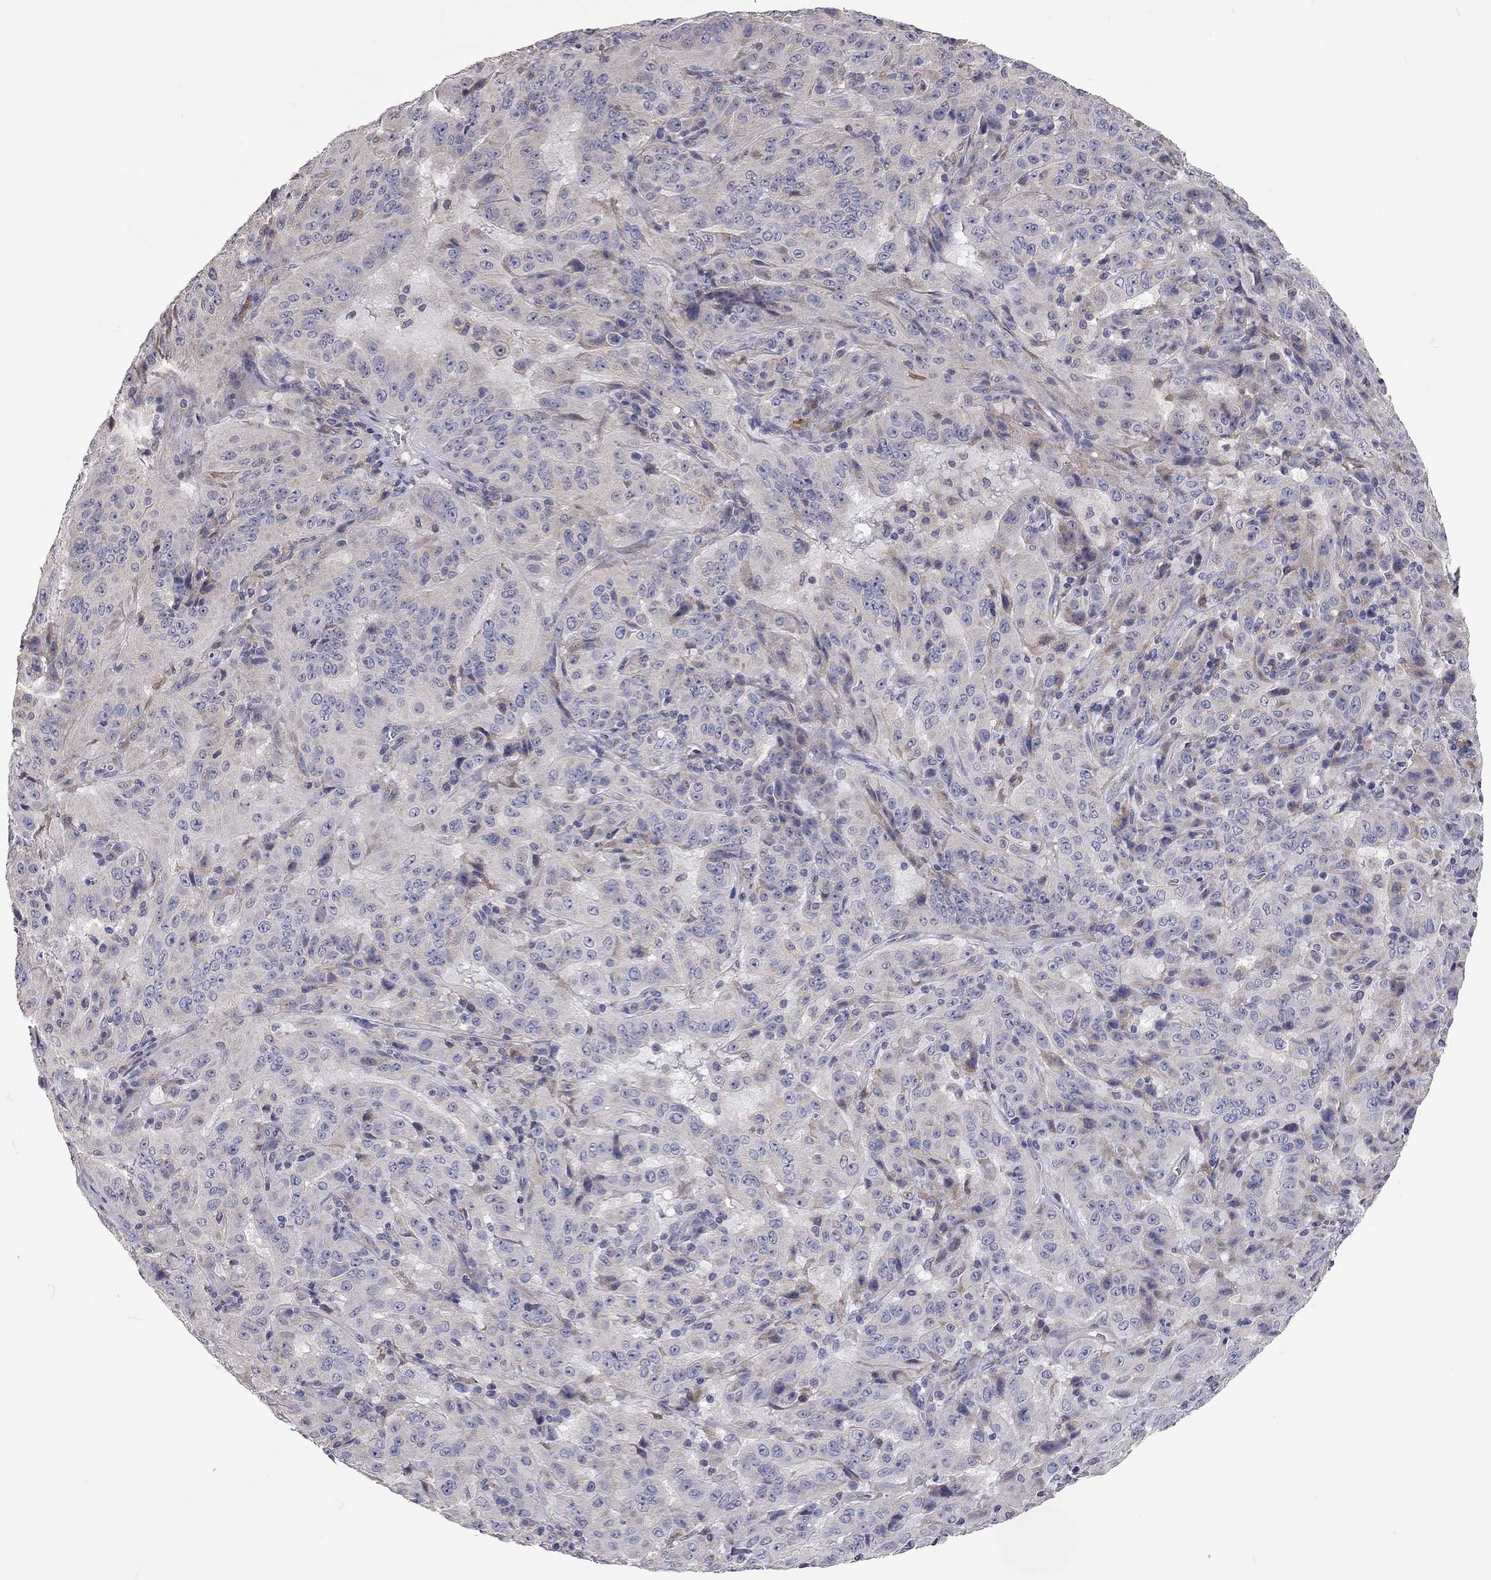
{"staining": {"intensity": "negative", "quantity": "none", "location": "none"}, "tissue": "pancreatic cancer", "cell_type": "Tumor cells", "image_type": "cancer", "snomed": [{"axis": "morphology", "description": "Adenocarcinoma, NOS"}, {"axis": "topography", "description": "Pancreas"}], "caption": "Pancreatic cancer was stained to show a protein in brown. There is no significant expression in tumor cells.", "gene": "XAGE2", "patient": {"sex": "male", "age": 63}}